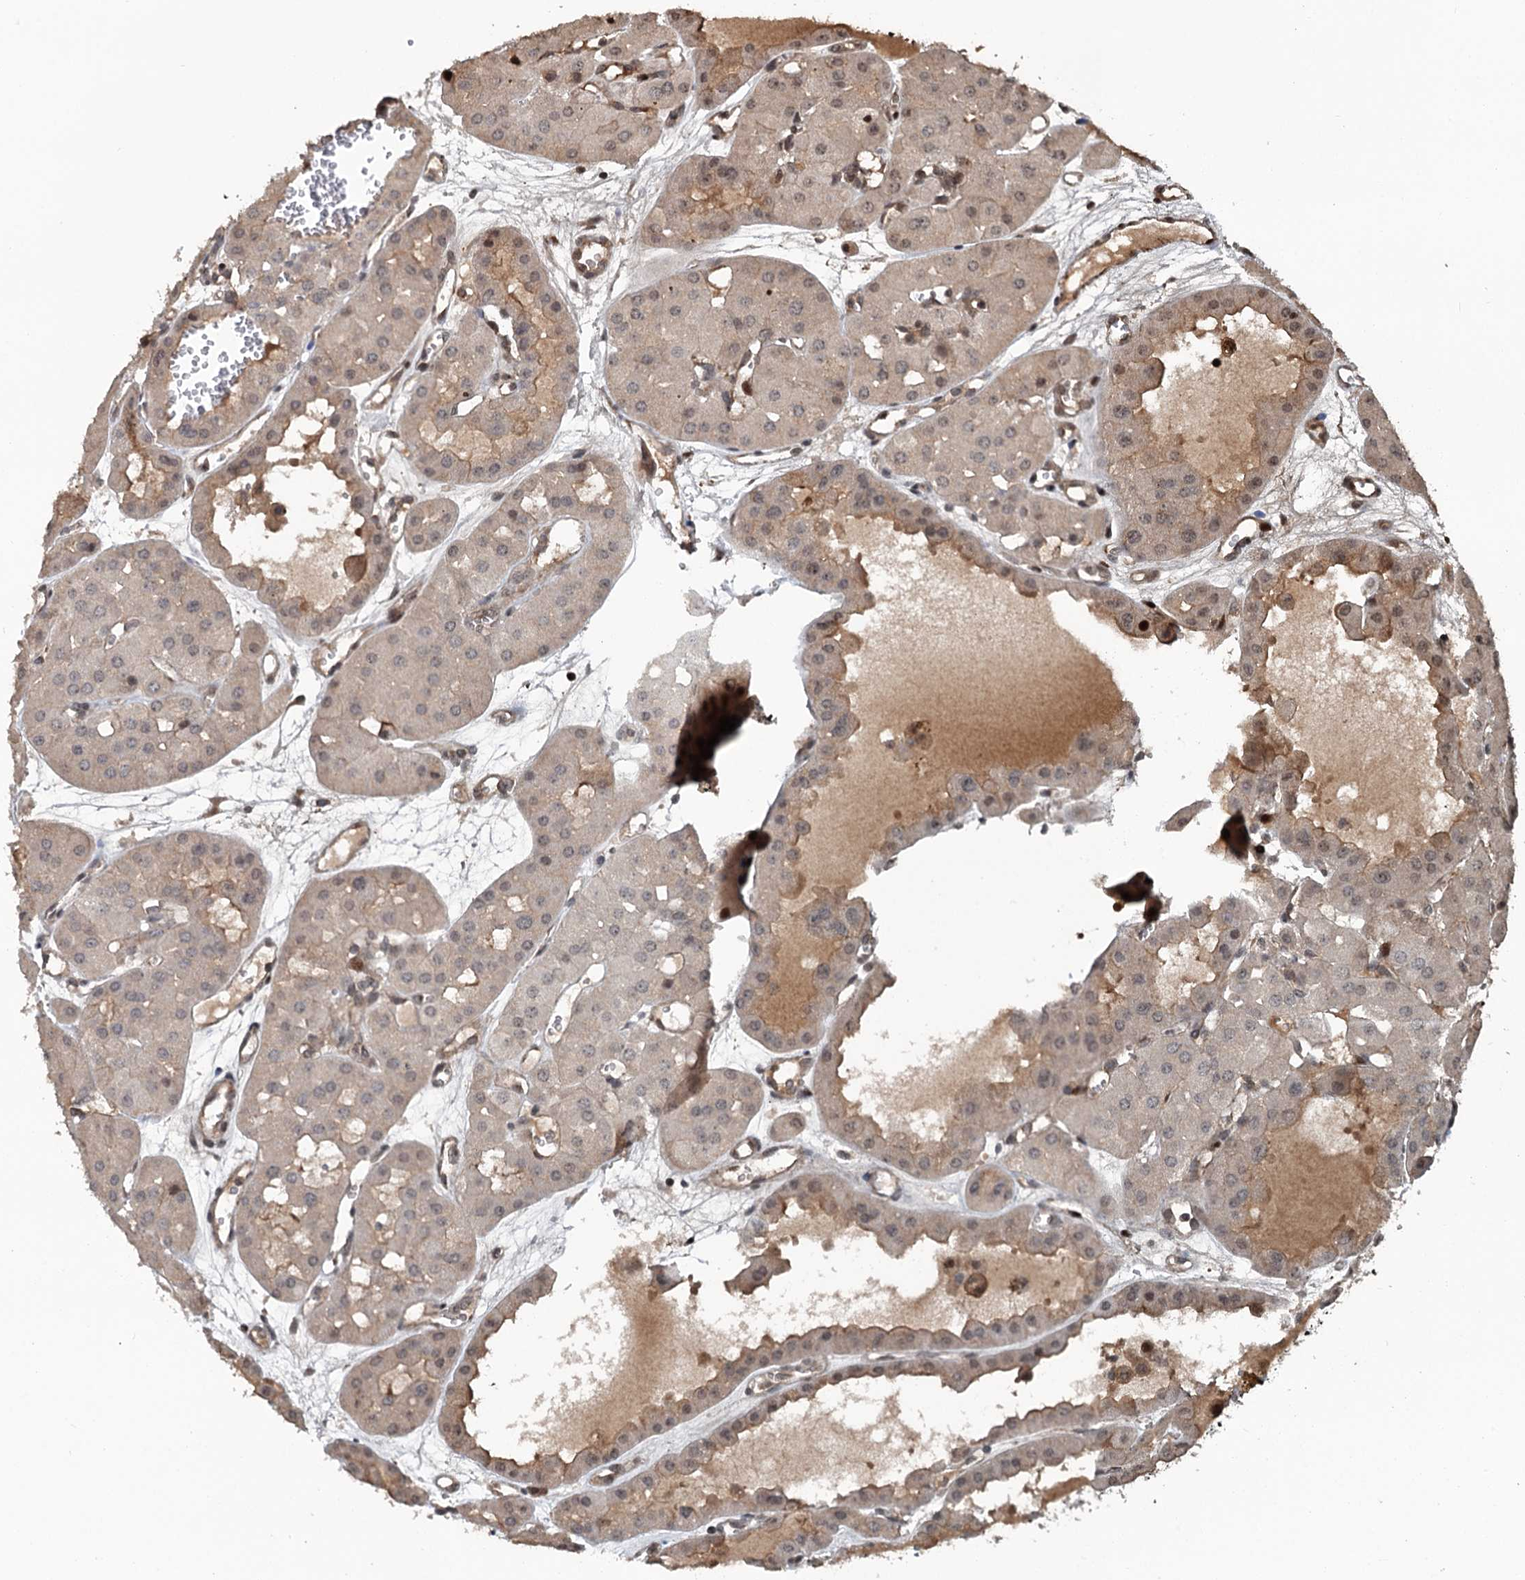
{"staining": {"intensity": "weak", "quantity": "25%-75%", "location": "cytoplasmic/membranous"}, "tissue": "renal cancer", "cell_type": "Tumor cells", "image_type": "cancer", "snomed": [{"axis": "morphology", "description": "Carcinoma, NOS"}, {"axis": "topography", "description": "Kidney"}], "caption": "This micrograph reveals IHC staining of human renal carcinoma, with low weak cytoplasmic/membranous expression in approximately 25%-75% of tumor cells.", "gene": "TEDC1", "patient": {"sex": "female", "age": 75}}